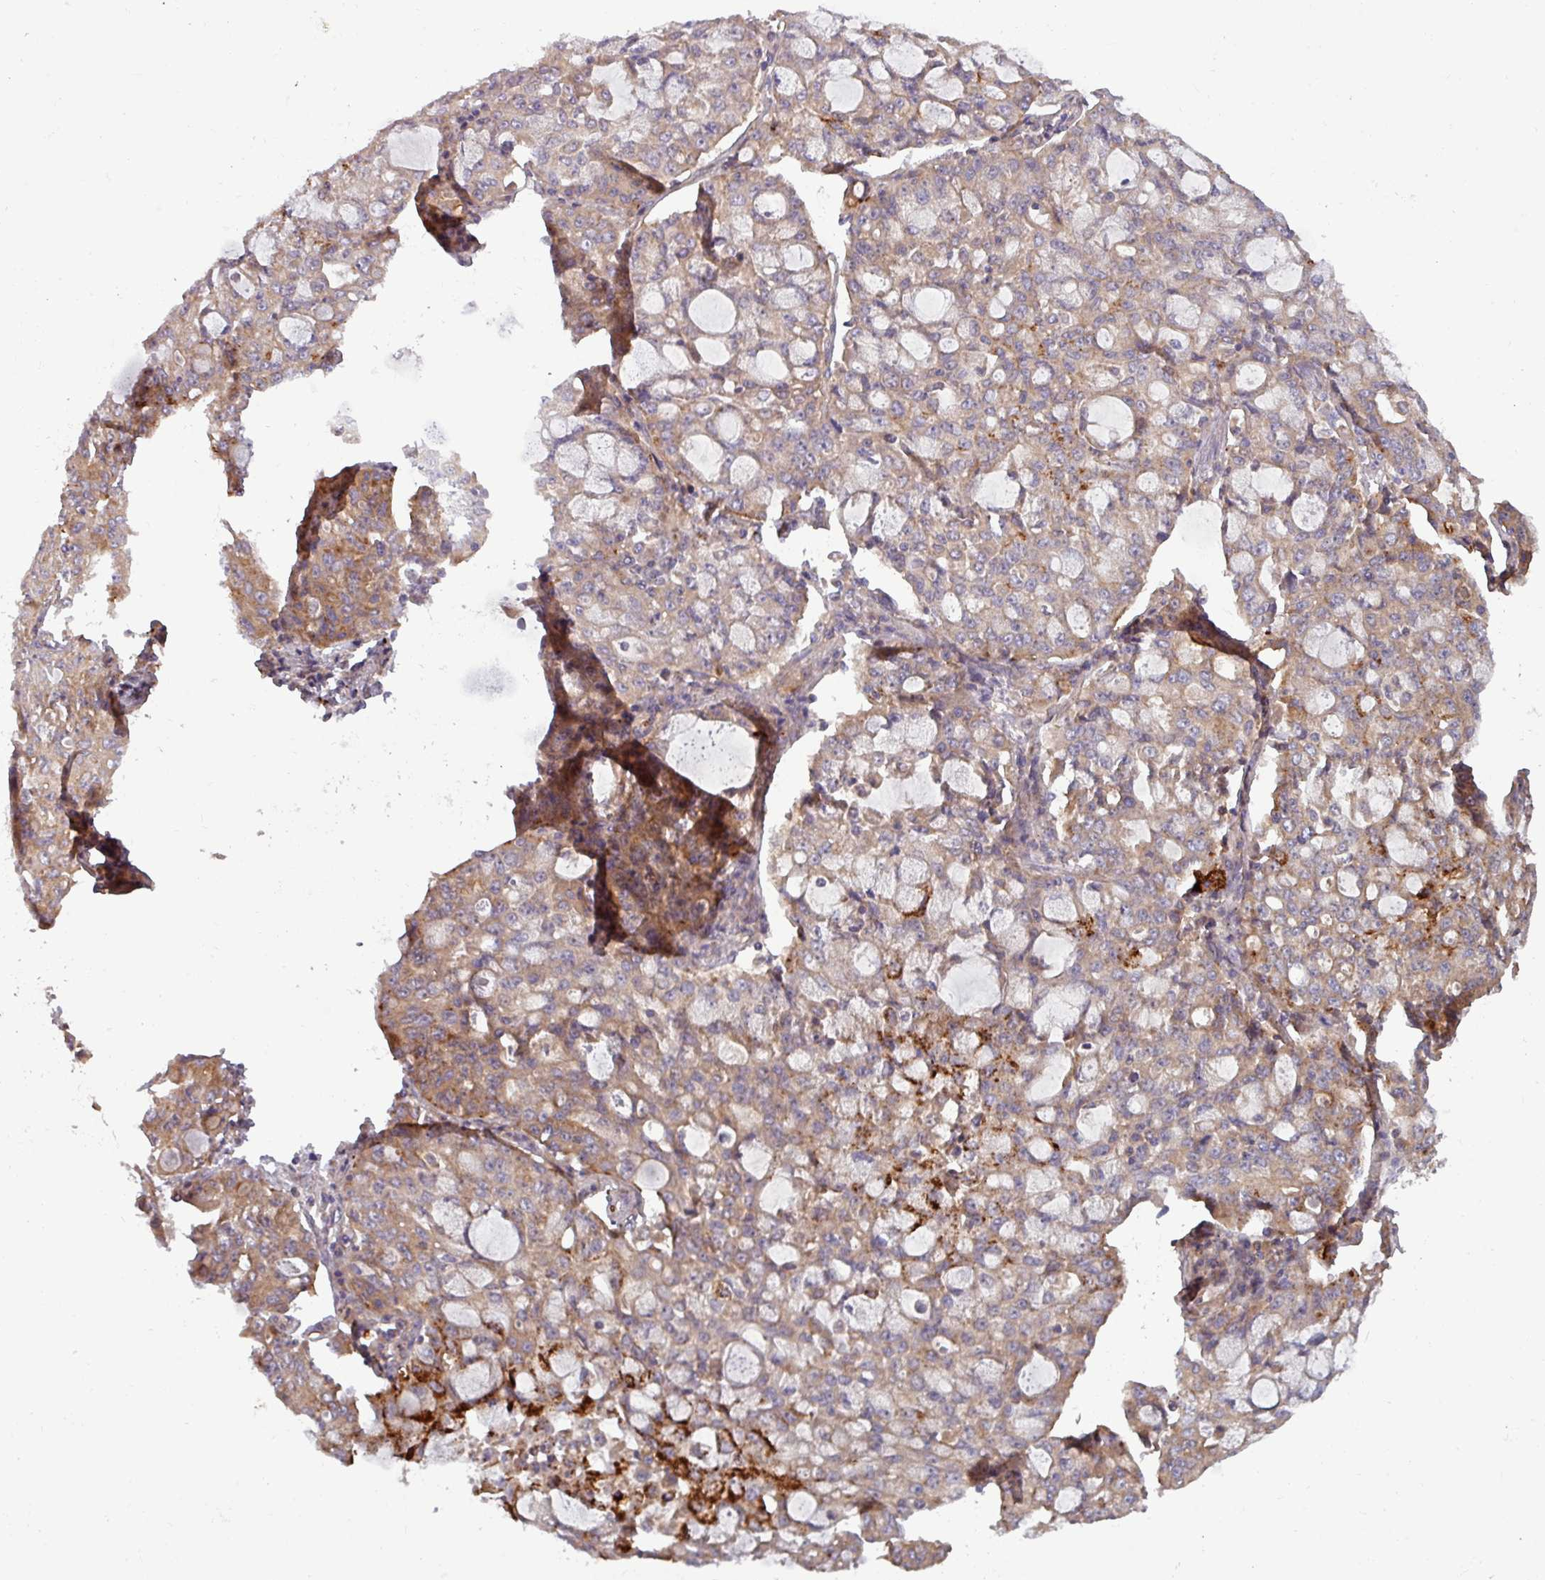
{"staining": {"intensity": "weak", "quantity": ">75%", "location": "cytoplasmic/membranous"}, "tissue": "lung cancer", "cell_type": "Tumor cells", "image_type": "cancer", "snomed": [{"axis": "morphology", "description": "Adenocarcinoma, NOS"}, {"axis": "topography", "description": "Lung"}], "caption": "IHC of human lung adenocarcinoma displays low levels of weak cytoplasmic/membranous expression in approximately >75% of tumor cells. The protein of interest is stained brown, and the nuclei are stained in blue (DAB (3,3'-diaminobenzidine) IHC with brightfield microscopy, high magnification).", "gene": "PLIN2", "patient": {"sex": "female", "age": 44}}